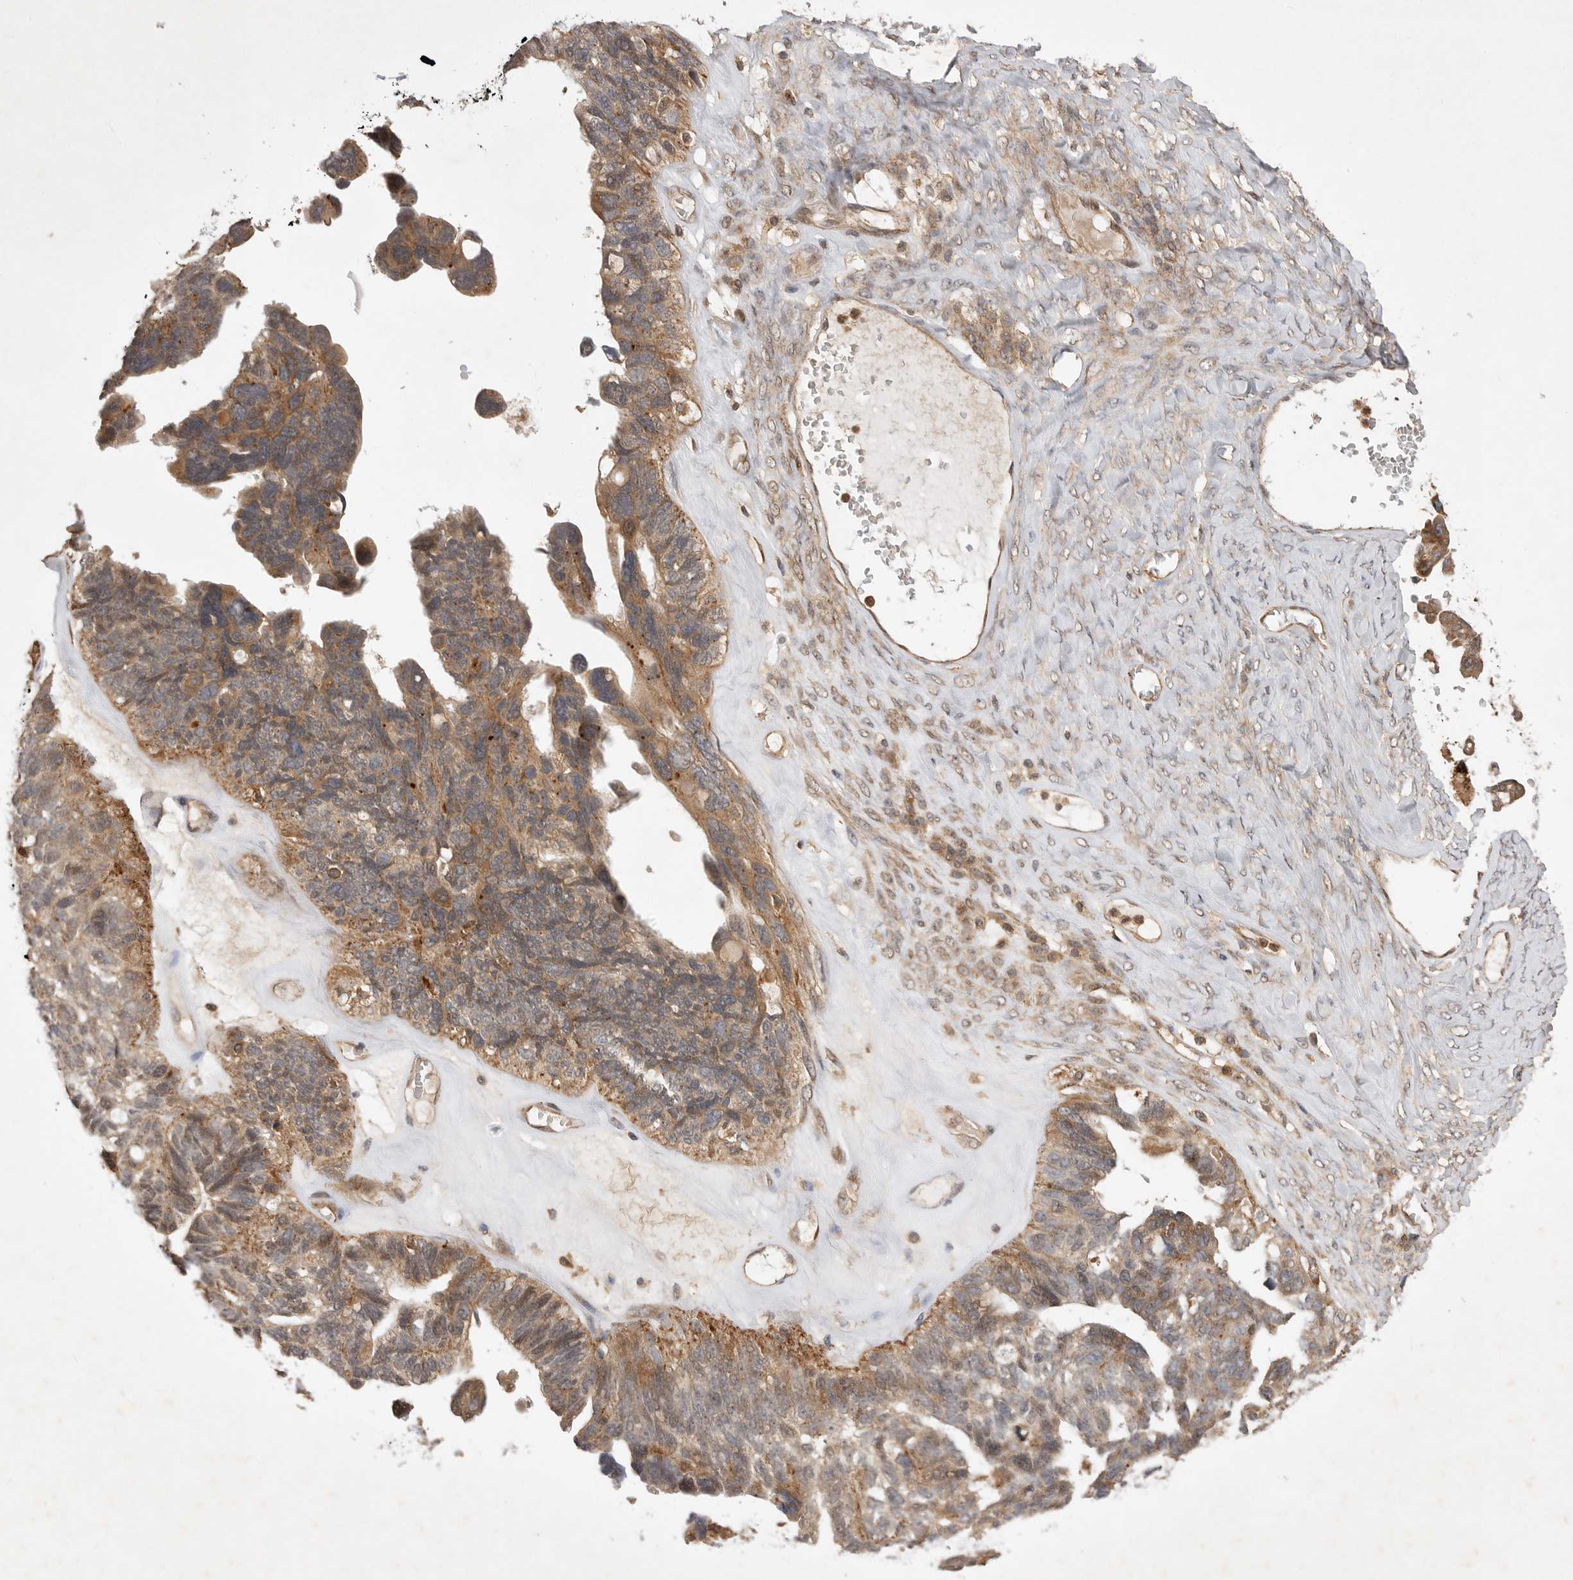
{"staining": {"intensity": "moderate", "quantity": ">75%", "location": "cytoplasmic/membranous"}, "tissue": "ovarian cancer", "cell_type": "Tumor cells", "image_type": "cancer", "snomed": [{"axis": "morphology", "description": "Cystadenocarcinoma, serous, NOS"}, {"axis": "topography", "description": "Ovary"}], "caption": "Immunohistochemistry of ovarian cancer (serous cystadenocarcinoma) demonstrates medium levels of moderate cytoplasmic/membranous expression in approximately >75% of tumor cells.", "gene": "ZNF232", "patient": {"sex": "female", "age": 79}}